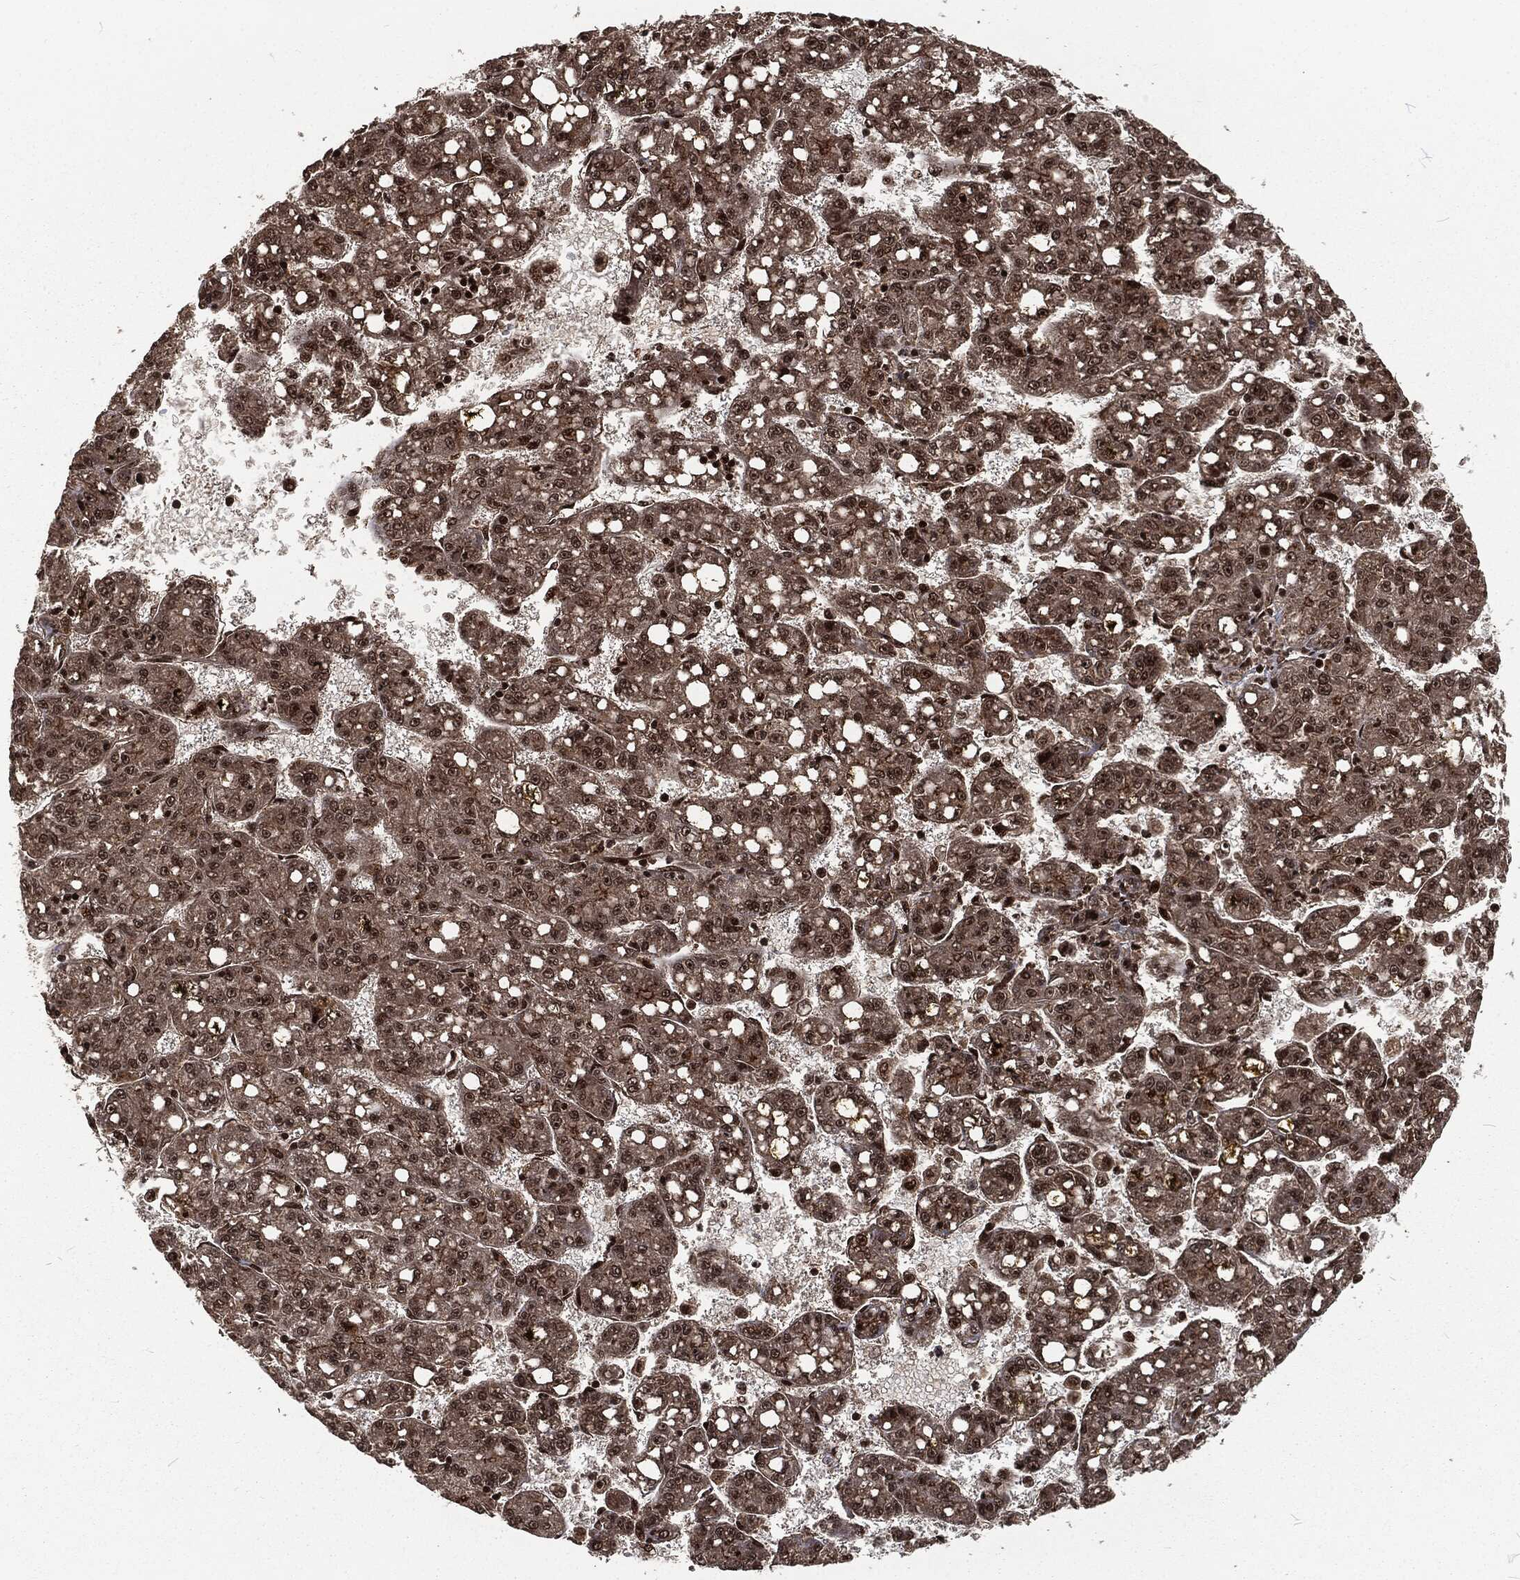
{"staining": {"intensity": "moderate", "quantity": "25%-75%", "location": "nuclear"}, "tissue": "liver cancer", "cell_type": "Tumor cells", "image_type": "cancer", "snomed": [{"axis": "morphology", "description": "Carcinoma, Hepatocellular, NOS"}, {"axis": "topography", "description": "Liver"}], "caption": "Liver cancer (hepatocellular carcinoma) stained for a protein reveals moderate nuclear positivity in tumor cells.", "gene": "NGRN", "patient": {"sex": "female", "age": 65}}